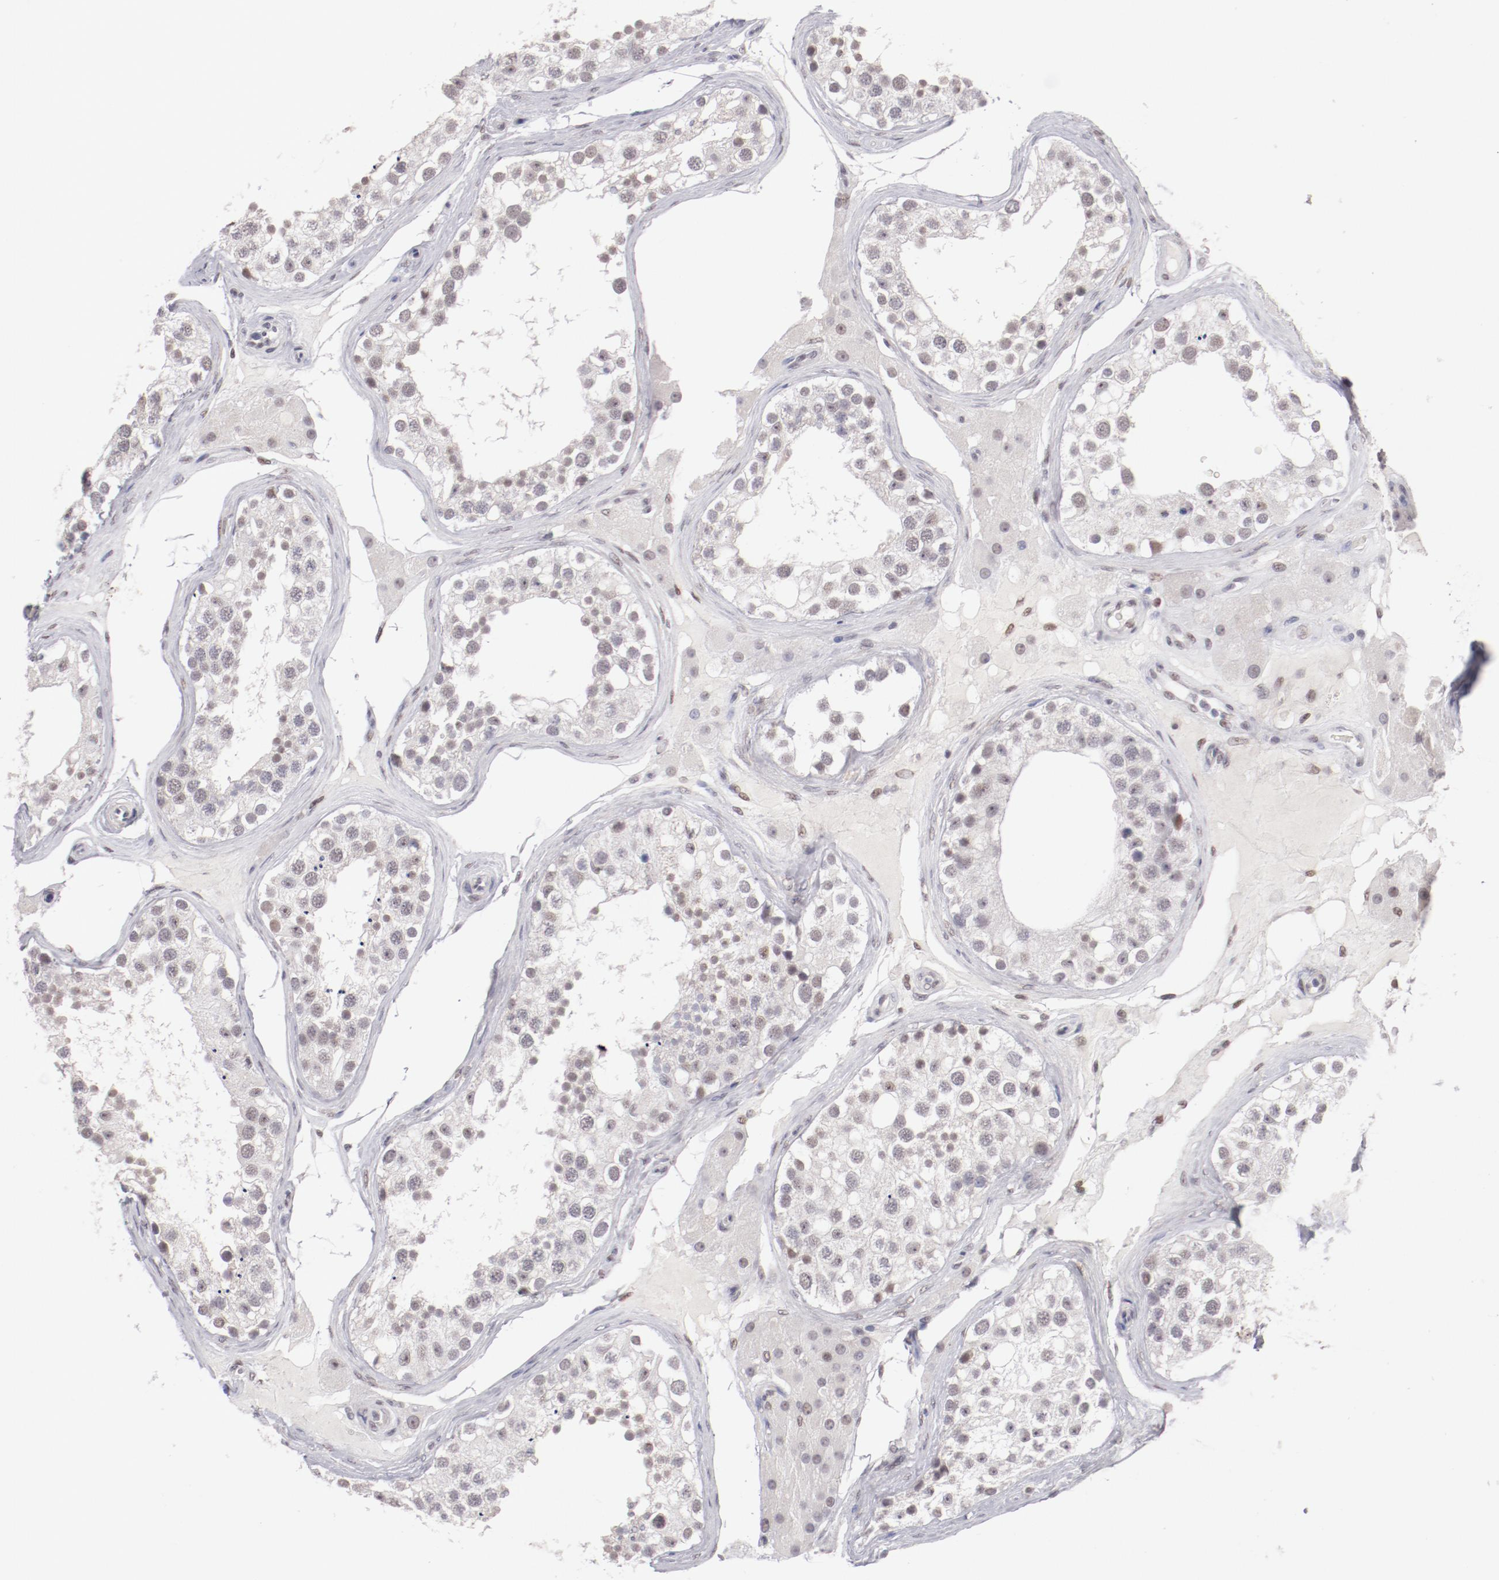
{"staining": {"intensity": "weak", "quantity": "25%-75%", "location": "nuclear"}, "tissue": "testis", "cell_type": "Cells in seminiferous ducts", "image_type": "normal", "snomed": [{"axis": "morphology", "description": "Normal tissue, NOS"}, {"axis": "topography", "description": "Testis"}], "caption": "Cells in seminiferous ducts exhibit low levels of weak nuclear positivity in approximately 25%-75% of cells in unremarkable testis.", "gene": "TFAP4", "patient": {"sex": "male", "age": 68}}